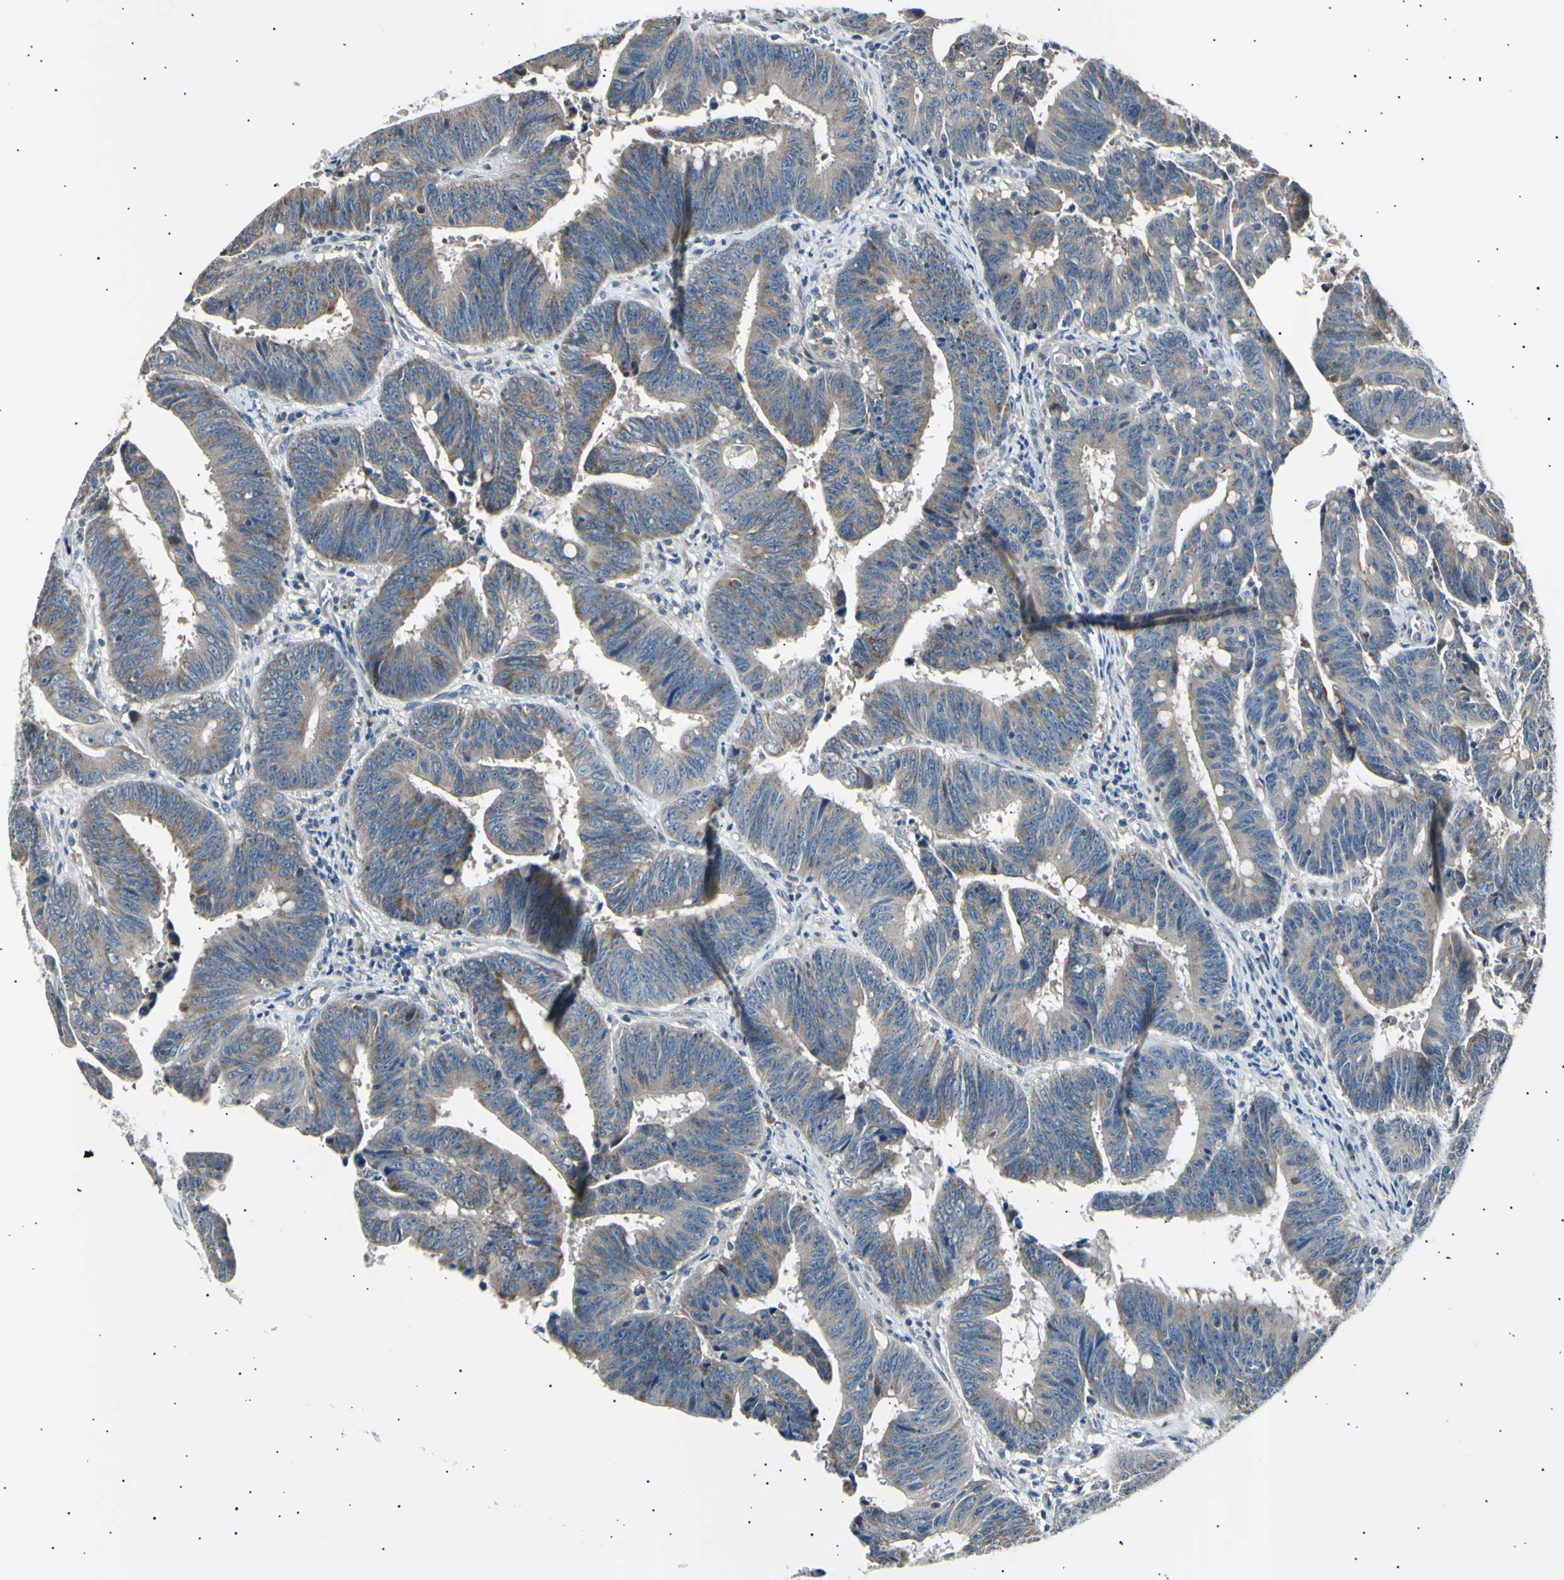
{"staining": {"intensity": "weak", "quantity": ">75%", "location": "cytoplasmic/membranous"}, "tissue": "colorectal cancer", "cell_type": "Tumor cells", "image_type": "cancer", "snomed": [{"axis": "morphology", "description": "Adenocarcinoma, NOS"}, {"axis": "topography", "description": "Colon"}], "caption": "Tumor cells exhibit low levels of weak cytoplasmic/membranous expression in approximately >75% of cells in adenocarcinoma (colorectal).", "gene": "ITGA6", "patient": {"sex": "male", "age": 45}}